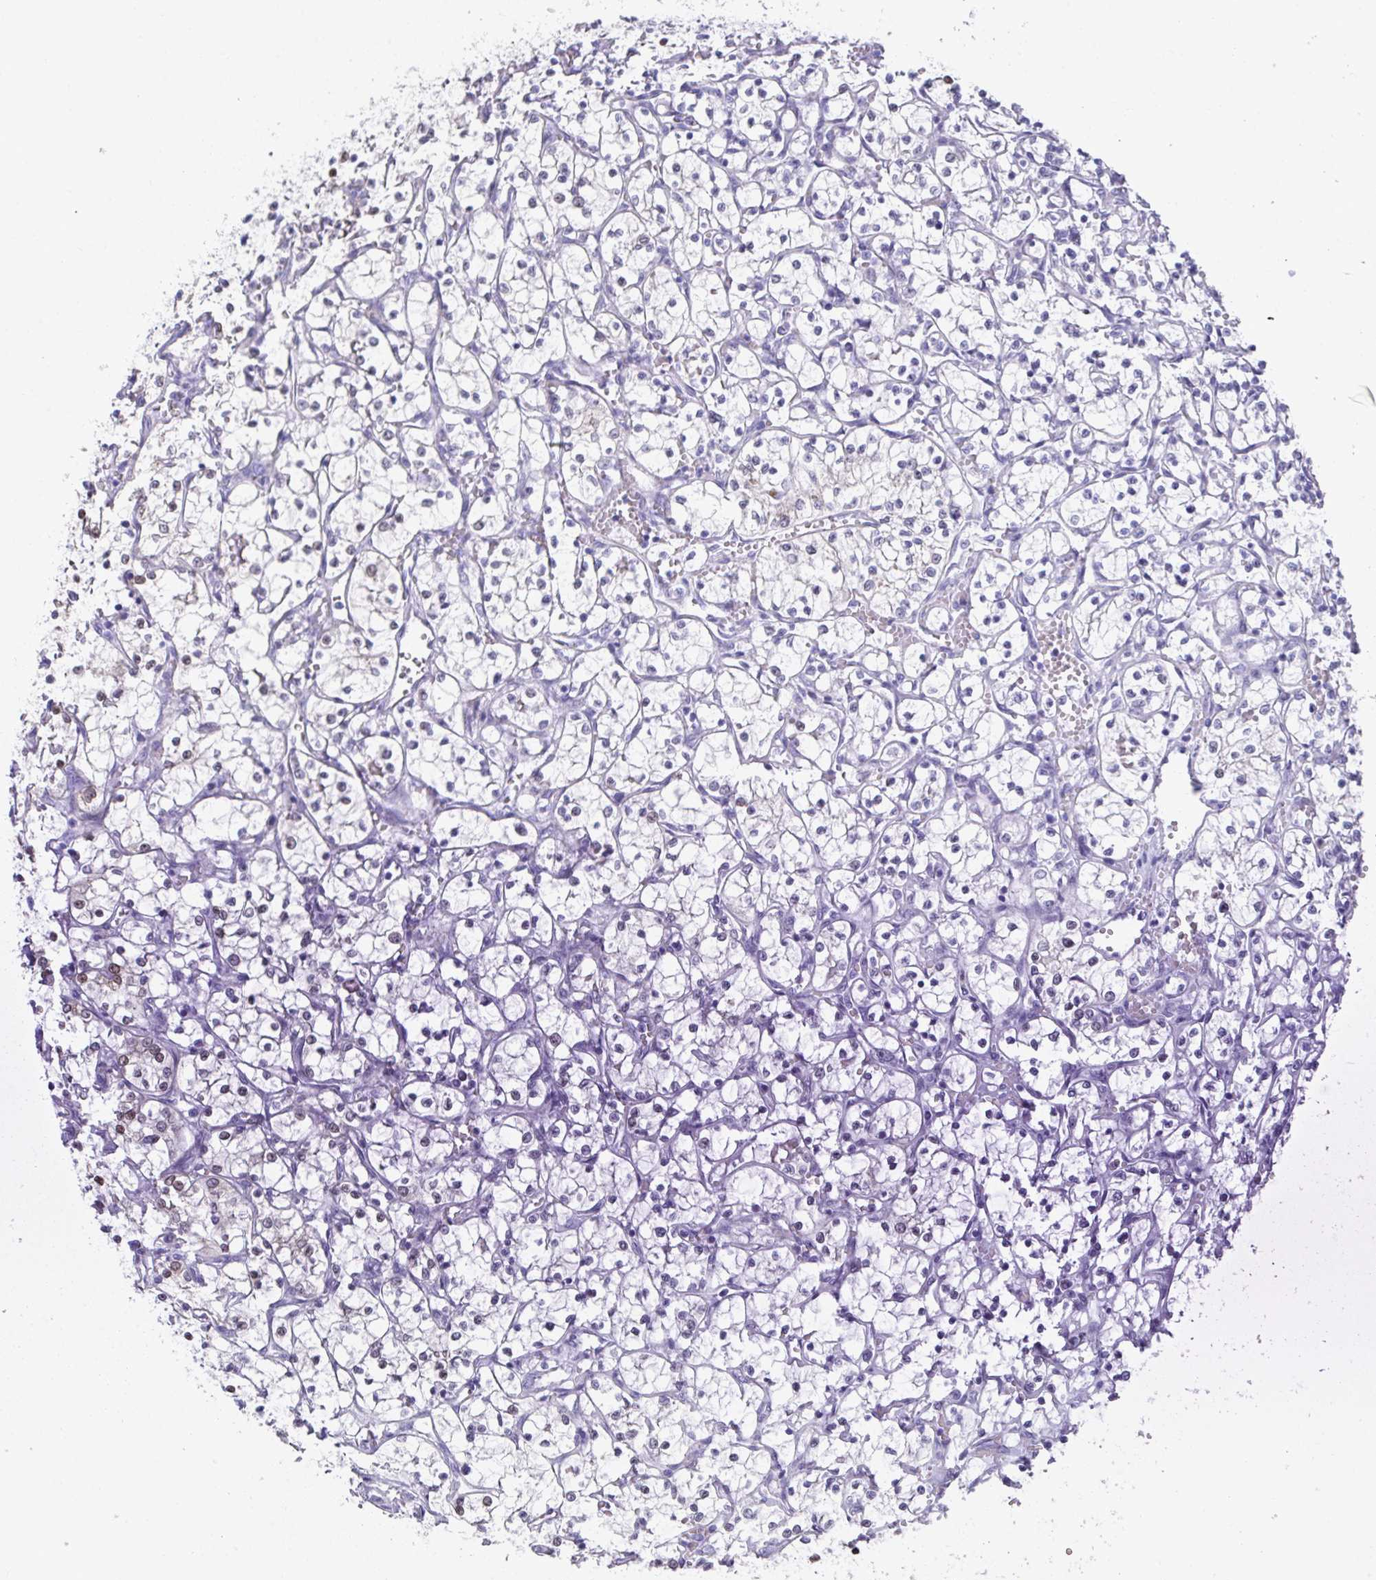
{"staining": {"intensity": "moderate", "quantity": "<25%", "location": "cytoplasmic/membranous,nuclear"}, "tissue": "renal cancer", "cell_type": "Tumor cells", "image_type": "cancer", "snomed": [{"axis": "morphology", "description": "Adenocarcinoma, NOS"}, {"axis": "topography", "description": "Kidney"}], "caption": "Protein analysis of renal cancer (adenocarcinoma) tissue reveals moderate cytoplasmic/membranous and nuclear staining in approximately <25% of tumor cells.", "gene": "A1CF", "patient": {"sex": "female", "age": 69}}